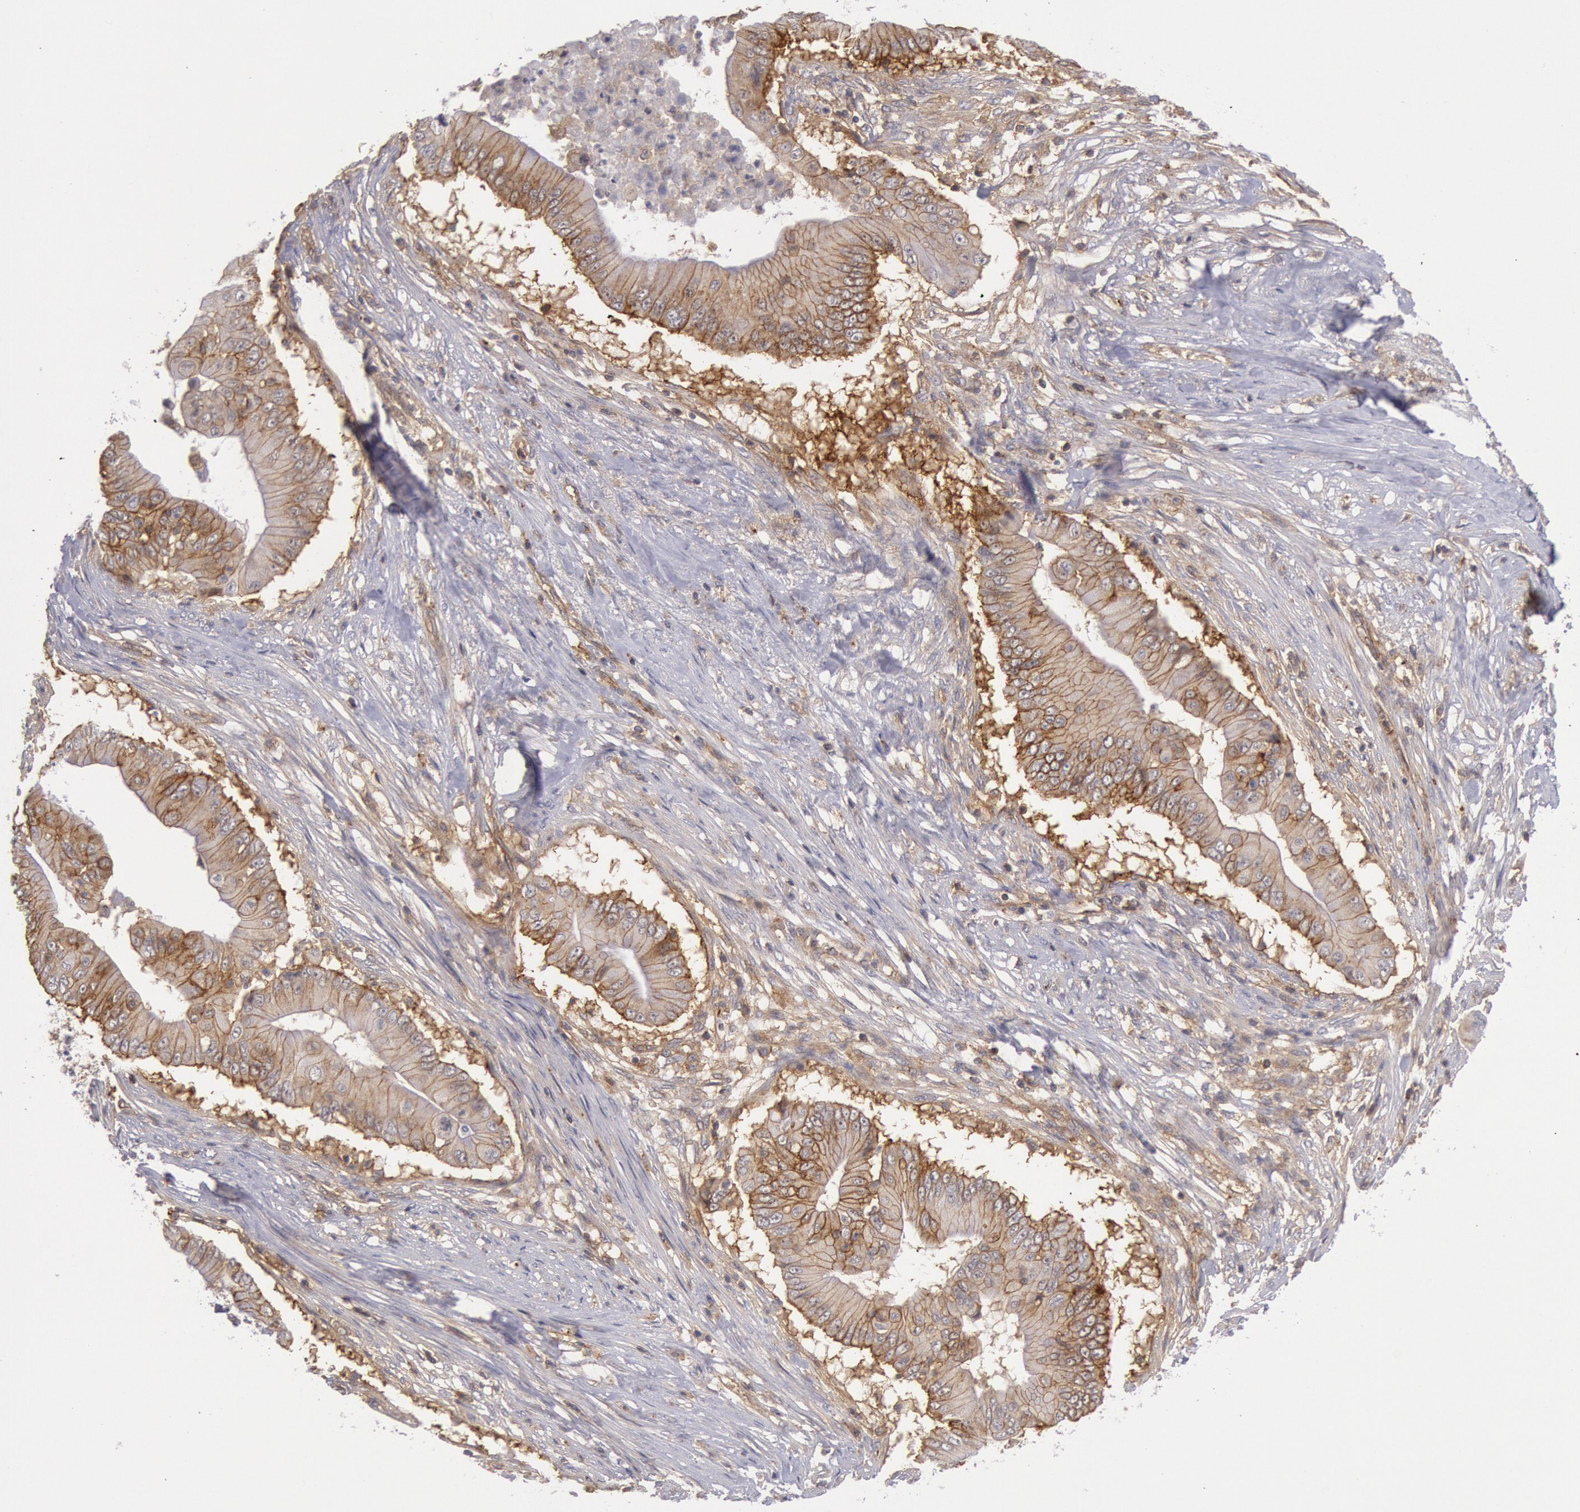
{"staining": {"intensity": "moderate", "quantity": "25%-75%", "location": "cytoplasmic/membranous"}, "tissue": "pancreatic cancer", "cell_type": "Tumor cells", "image_type": "cancer", "snomed": [{"axis": "morphology", "description": "Adenocarcinoma, NOS"}, {"axis": "topography", "description": "Pancreas"}], "caption": "IHC histopathology image of pancreatic cancer (adenocarcinoma) stained for a protein (brown), which exhibits medium levels of moderate cytoplasmic/membranous staining in about 25%-75% of tumor cells.", "gene": "STX4", "patient": {"sex": "male", "age": 62}}